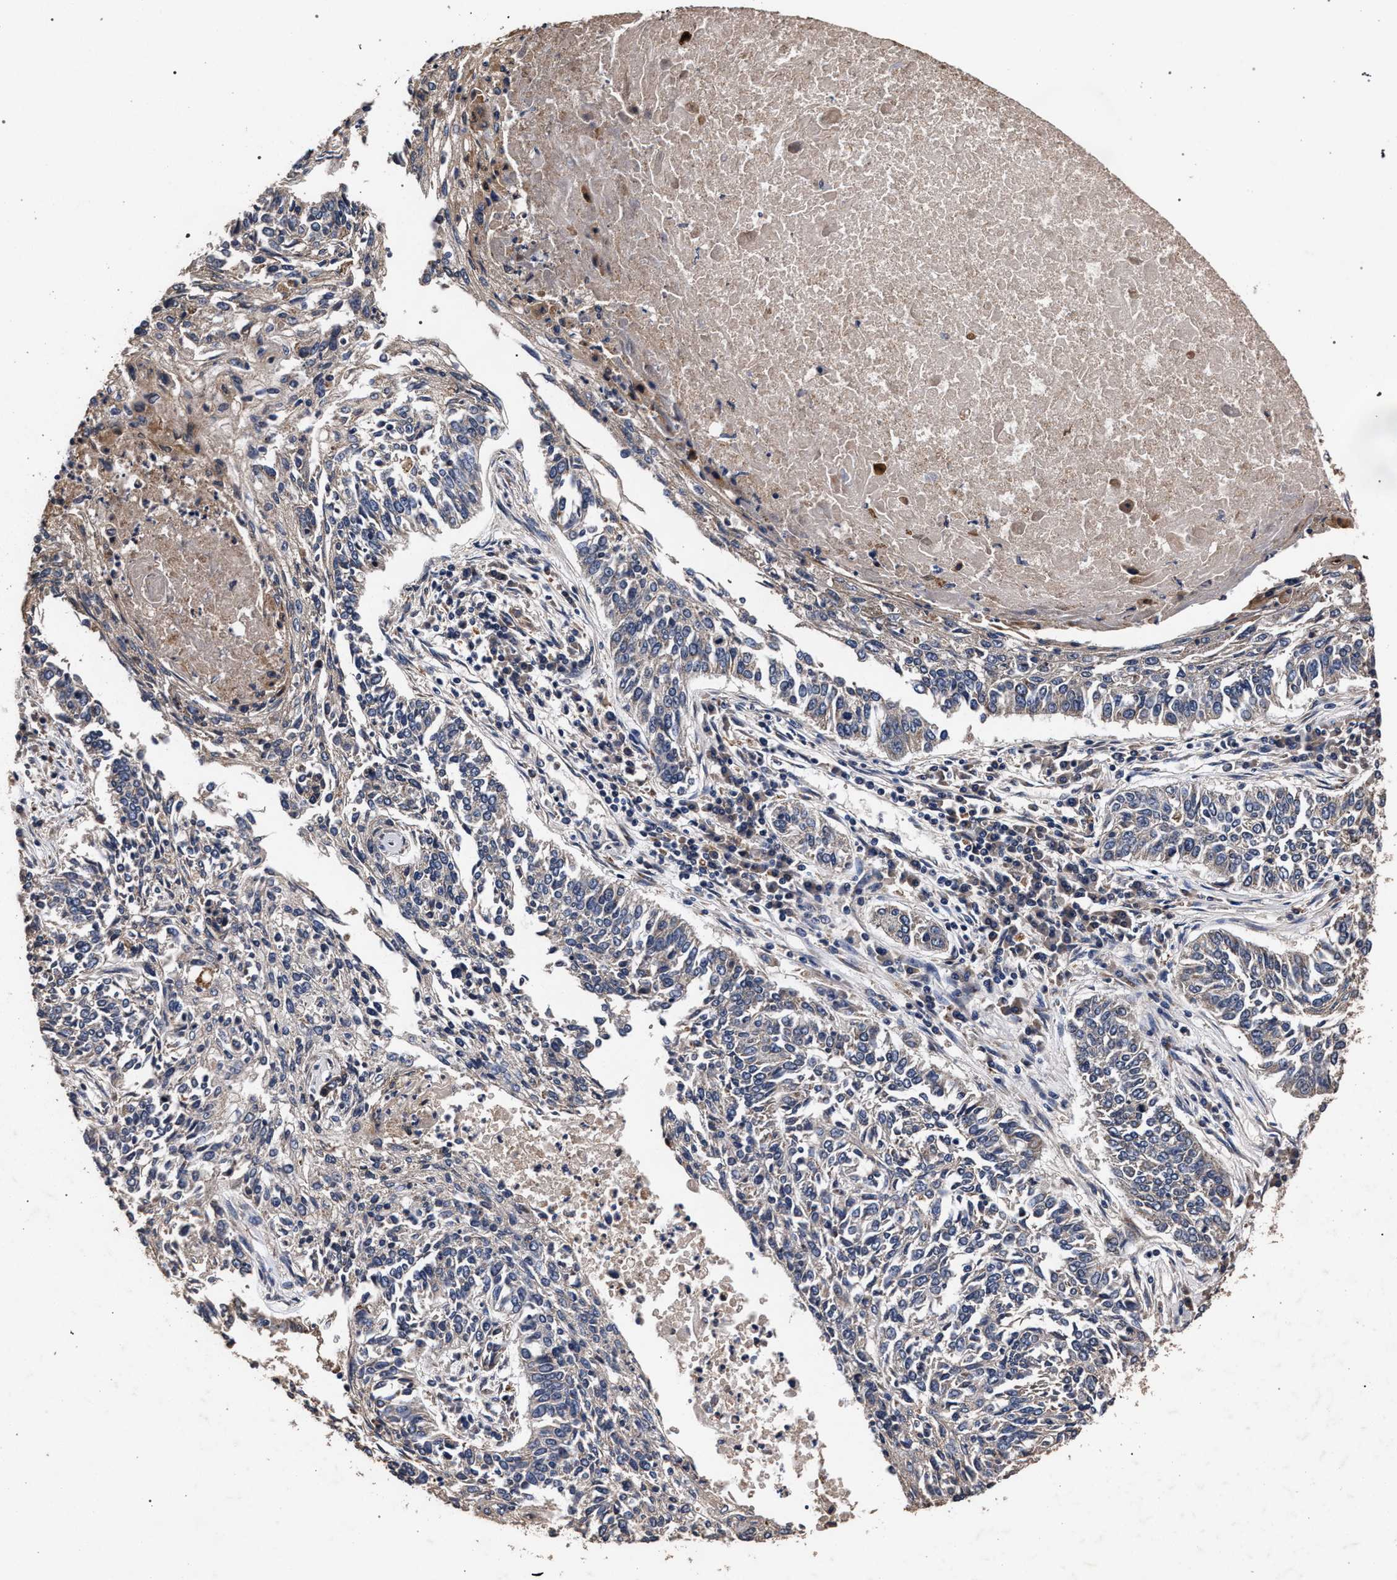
{"staining": {"intensity": "weak", "quantity": "<25%", "location": "cytoplasmic/membranous"}, "tissue": "lung cancer", "cell_type": "Tumor cells", "image_type": "cancer", "snomed": [{"axis": "morphology", "description": "Normal tissue, NOS"}, {"axis": "morphology", "description": "Squamous cell carcinoma, NOS"}, {"axis": "topography", "description": "Cartilage tissue"}, {"axis": "topography", "description": "Bronchus"}, {"axis": "topography", "description": "Lung"}], "caption": "DAB (3,3'-diaminobenzidine) immunohistochemical staining of lung cancer (squamous cell carcinoma) demonstrates no significant positivity in tumor cells.", "gene": "ACOX1", "patient": {"sex": "female", "age": 49}}